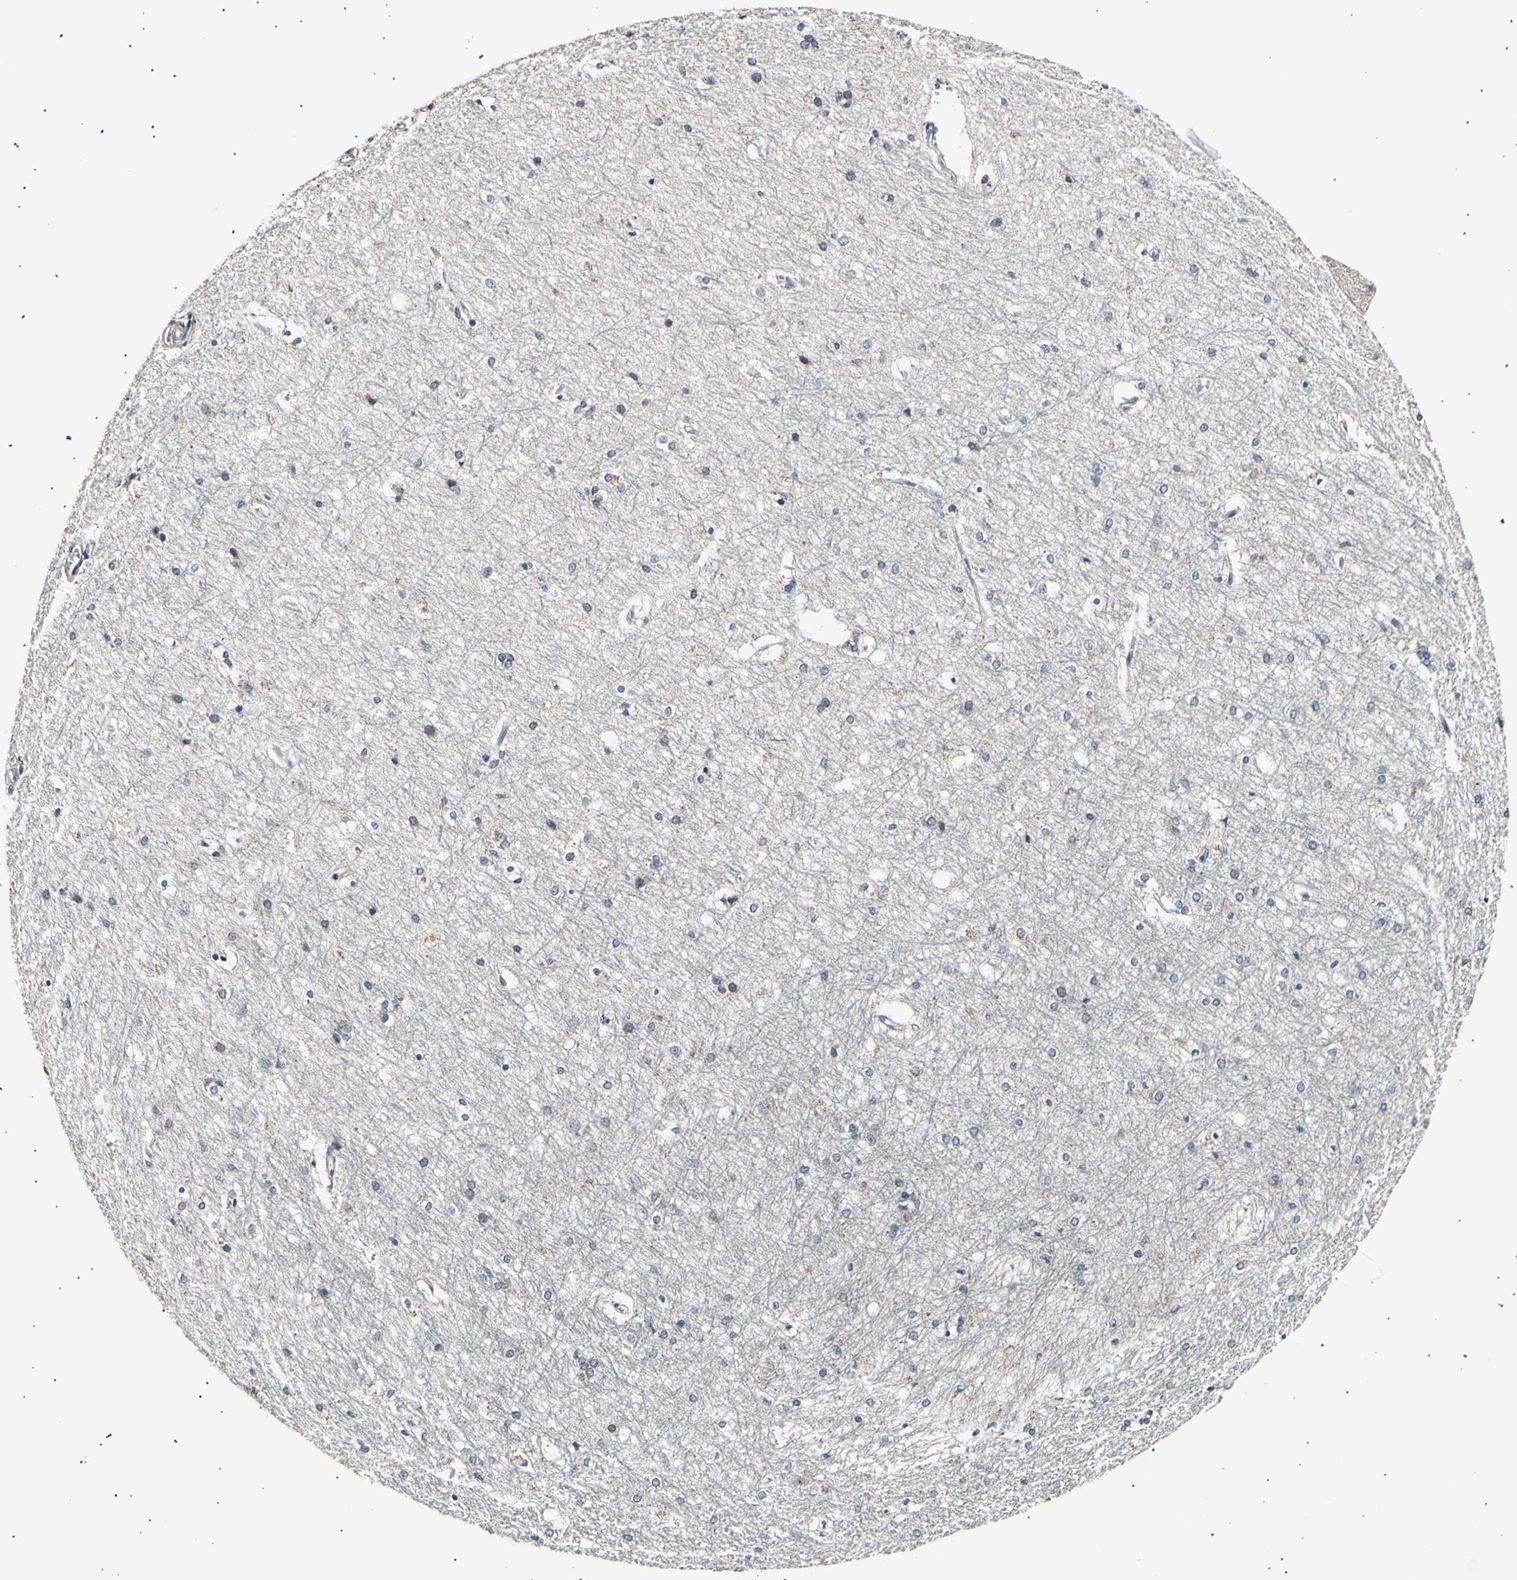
{"staining": {"intensity": "negative", "quantity": "none", "location": "none"}, "tissue": "hippocampus", "cell_type": "Glial cells", "image_type": "normal", "snomed": [{"axis": "morphology", "description": "Normal tissue, NOS"}, {"axis": "topography", "description": "Hippocampus"}], "caption": "An immunohistochemistry histopathology image of benign hippocampus is shown. There is no staining in glial cells of hippocampus. (DAB IHC with hematoxylin counter stain).", "gene": "ITGA6", "patient": {"sex": "female", "age": 19}}